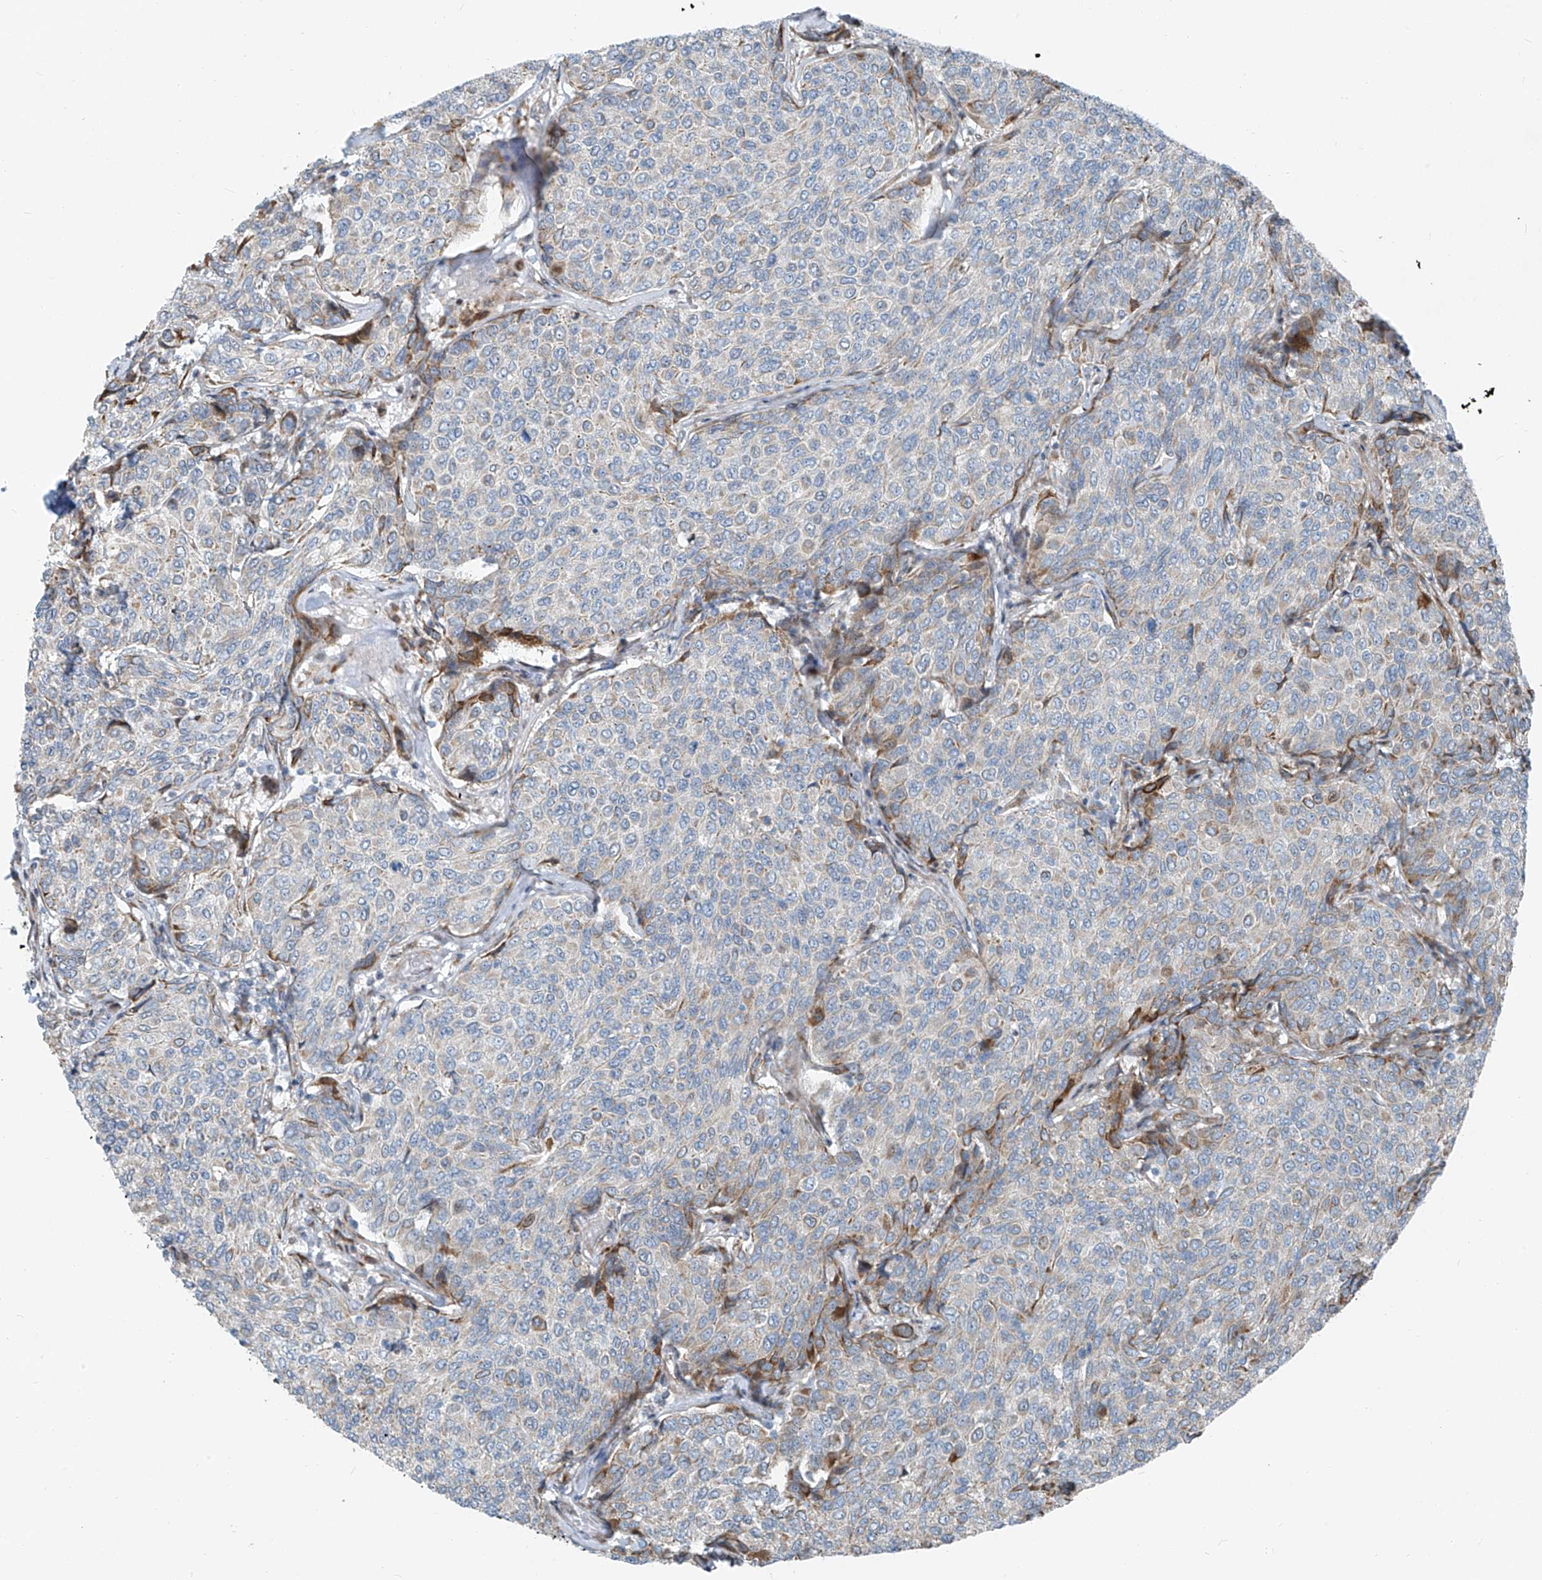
{"staining": {"intensity": "moderate", "quantity": "<25%", "location": "cytoplasmic/membranous"}, "tissue": "breast cancer", "cell_type": "Tumor cells", "image_type": "cancer", "snomed": [{"axis": "morphology", "description": "Duct carcinoma"}, {"axis": "topography", "description": "Breast"}], "caption": "Human breast cancer (infiltrating ductal carcinoma) stained with a brown dye shows moderate cytoplasmic/membranous positive staining in about <25% of tumor cells.", "gene": "HIC2", "patient": {"sex": "female", "age": 55}}